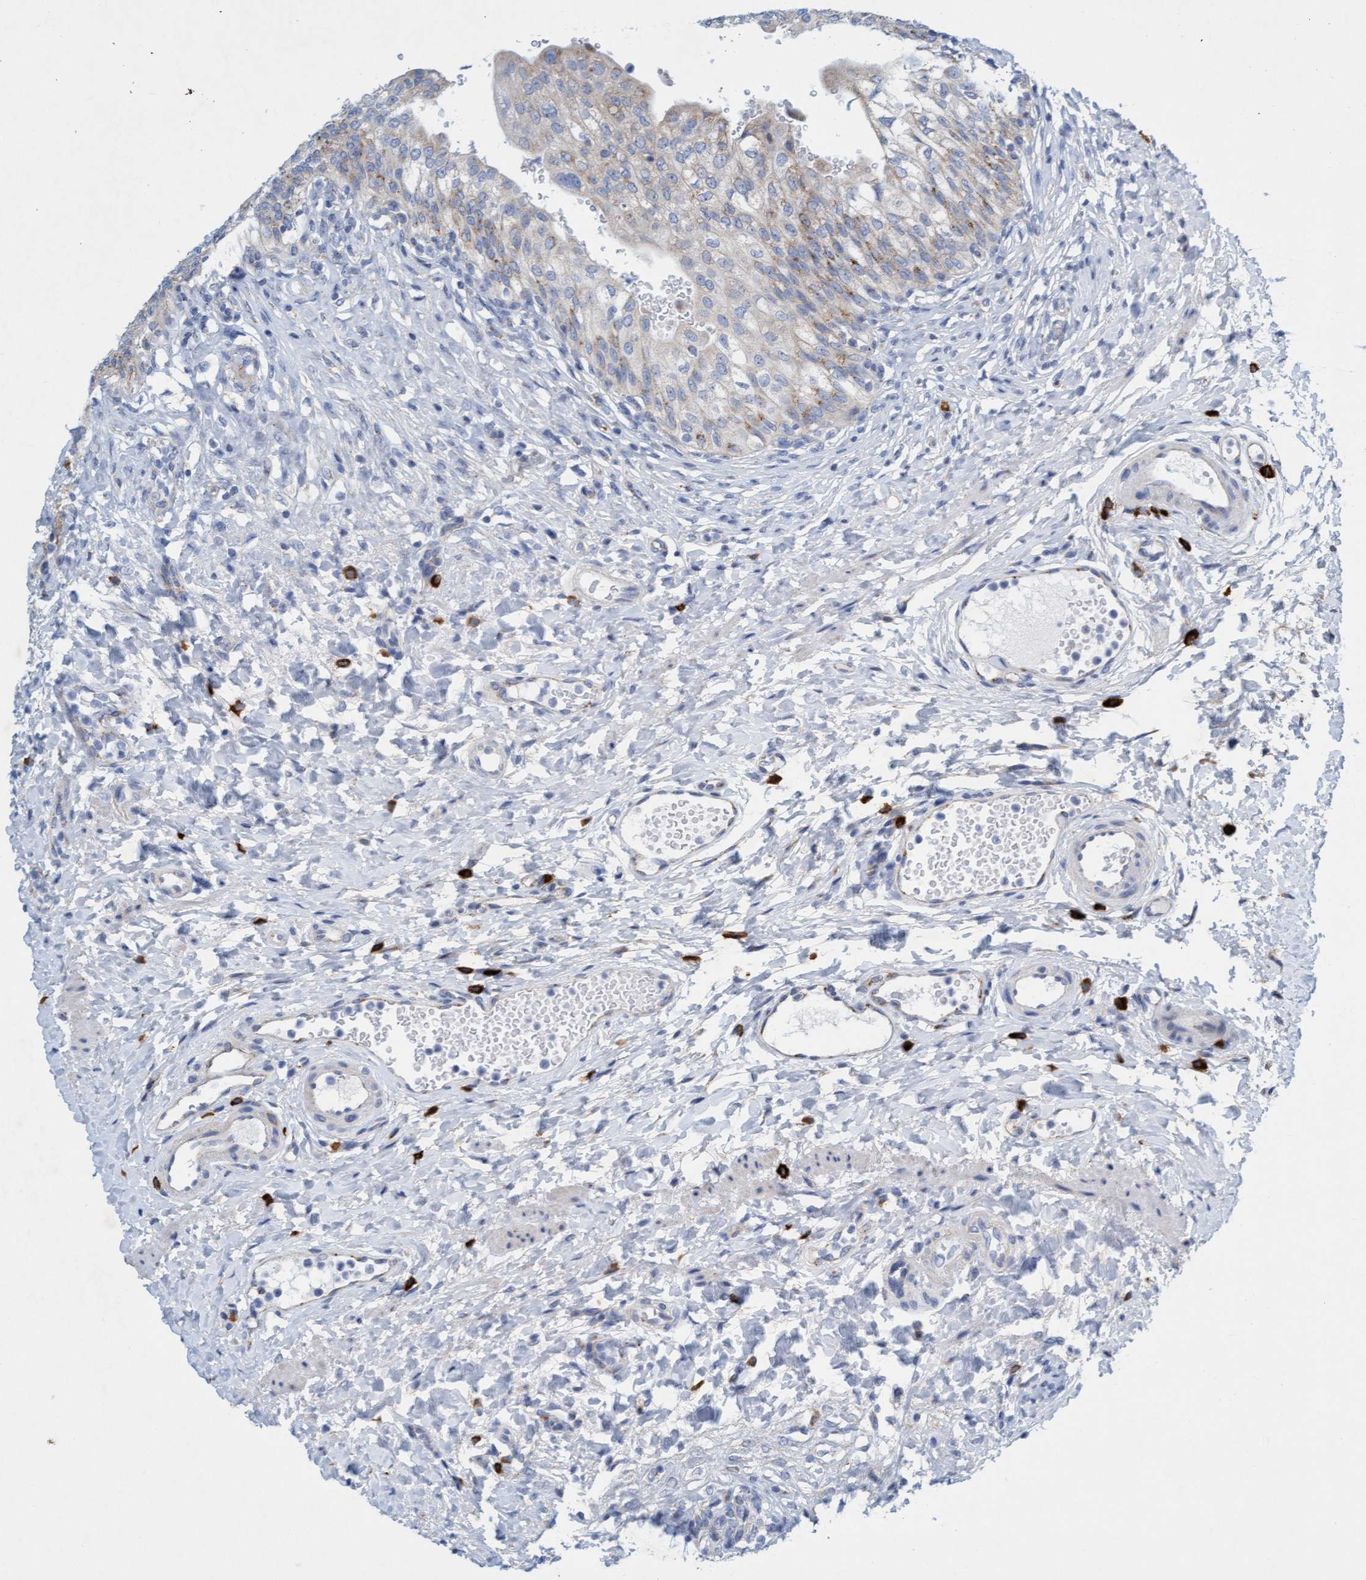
{"staining": {"intensity": "moderate", "quantity": "25%-75%", "location": "cytoplasmic/membranous"}, "tissue": "urinary bladder", "cell_type": "Urothelial cells", "image_type": "normal", "snomed": [{"axis": "morphology", "description": "Urothelial carcinoma, High grade"}, {"axis": "topography", "description": "Urinary bladder"}], "caption": "Human urinary bladder stained for a protein (brown) shows moderate cytoplasmic/membranous positive expression in about 25%-75% of urothelial cells.", "gene": "SGSH", "patient": {"sex": "male", "age": 46}}